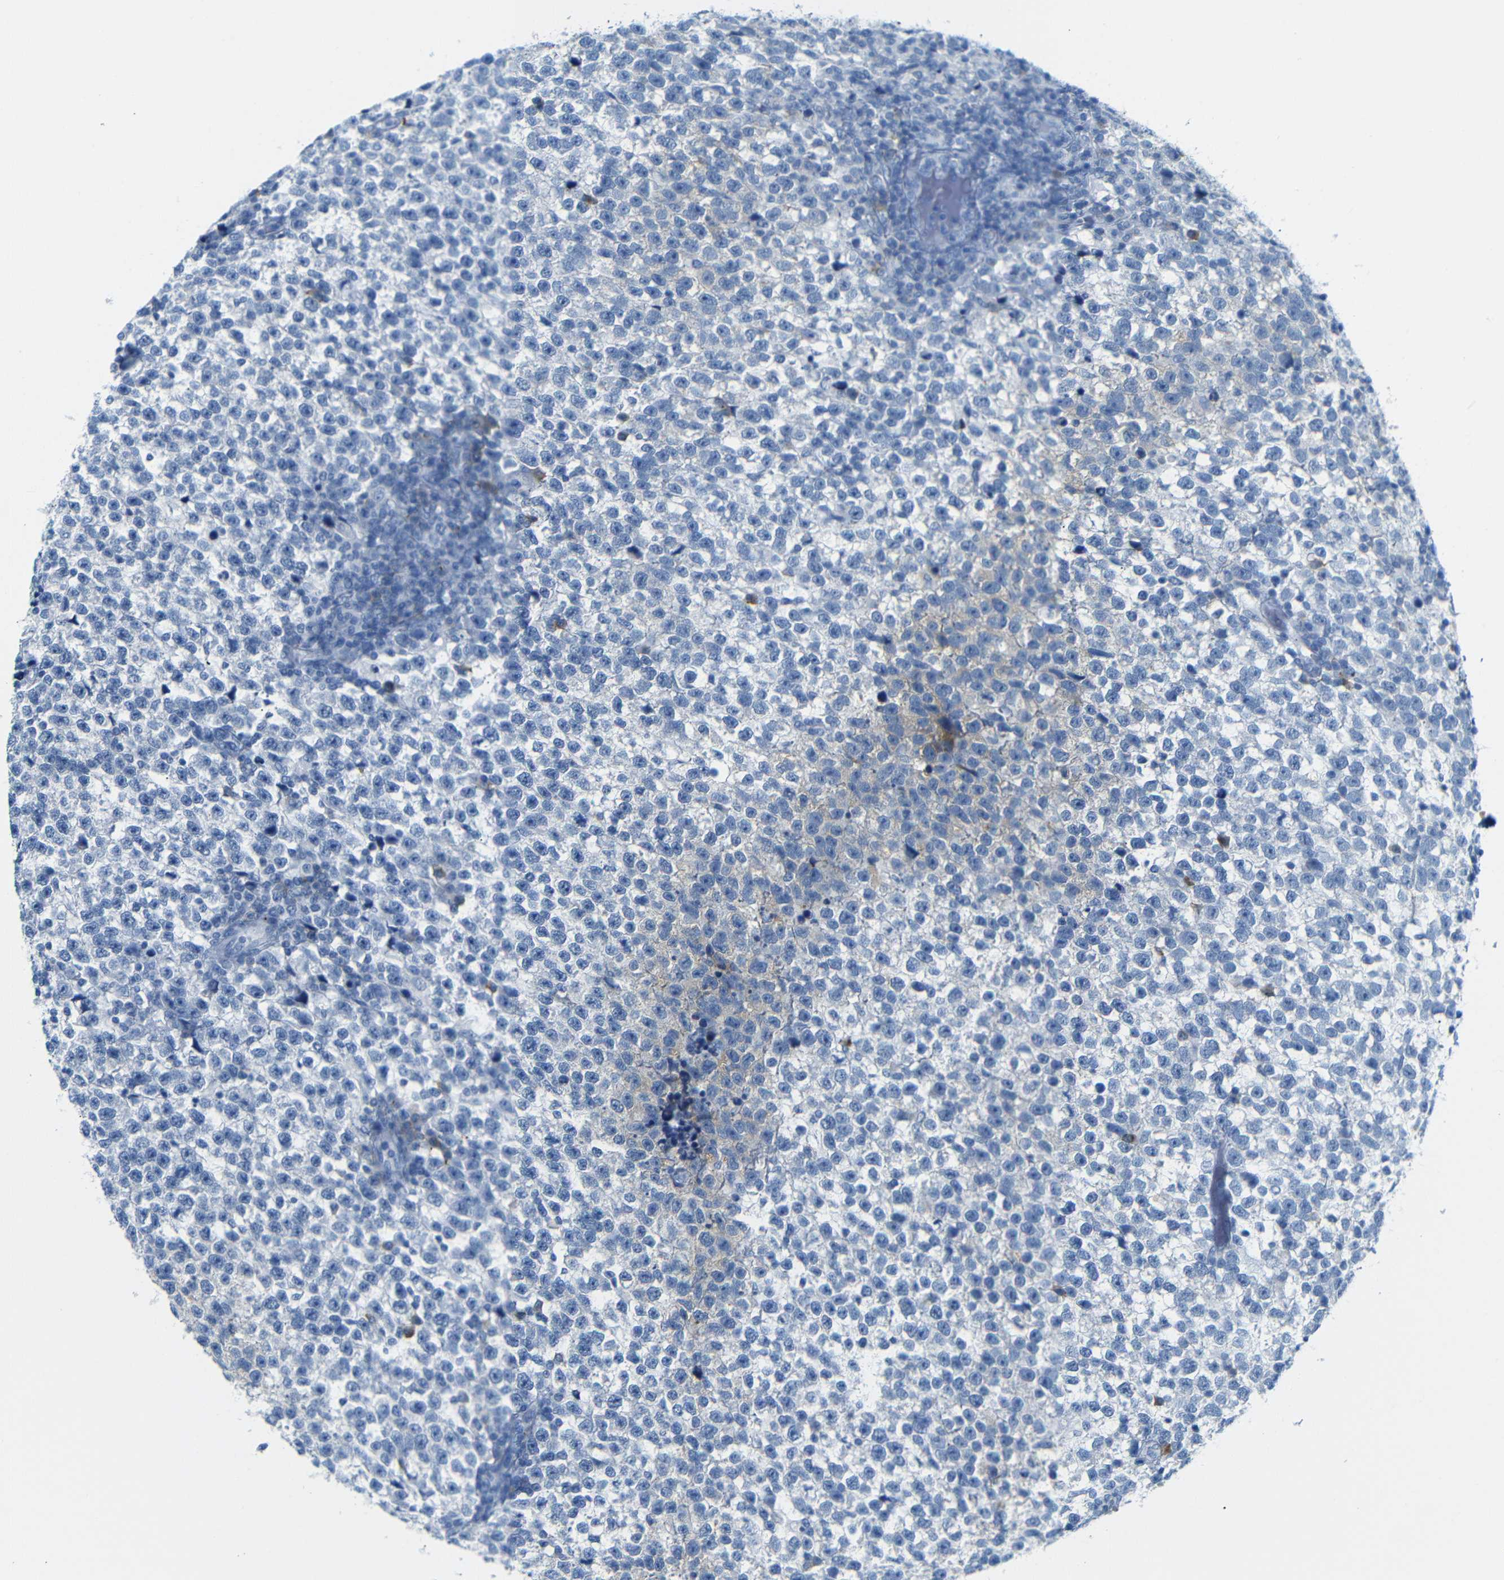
{"staining": {"intensity": "negative", "quantity": "none", "location": "none"}, "tissue": "testis cancer", "cell_type": "Tumor cells", "image_type": "cancer", "snomed": [{"axis": "morphology", "description": "Normal tissue, NOS"}, {"axis": "morphology", "description": "Seminoma, NOS"}, {"axis": "topography", "description": "Testis"}], "caption": "Immunohistochemical staining of testis seminoma displays no significant expression in tumor cells.", "gene": "FCRL1", "patient": {"sex": "male", "age": 43}}